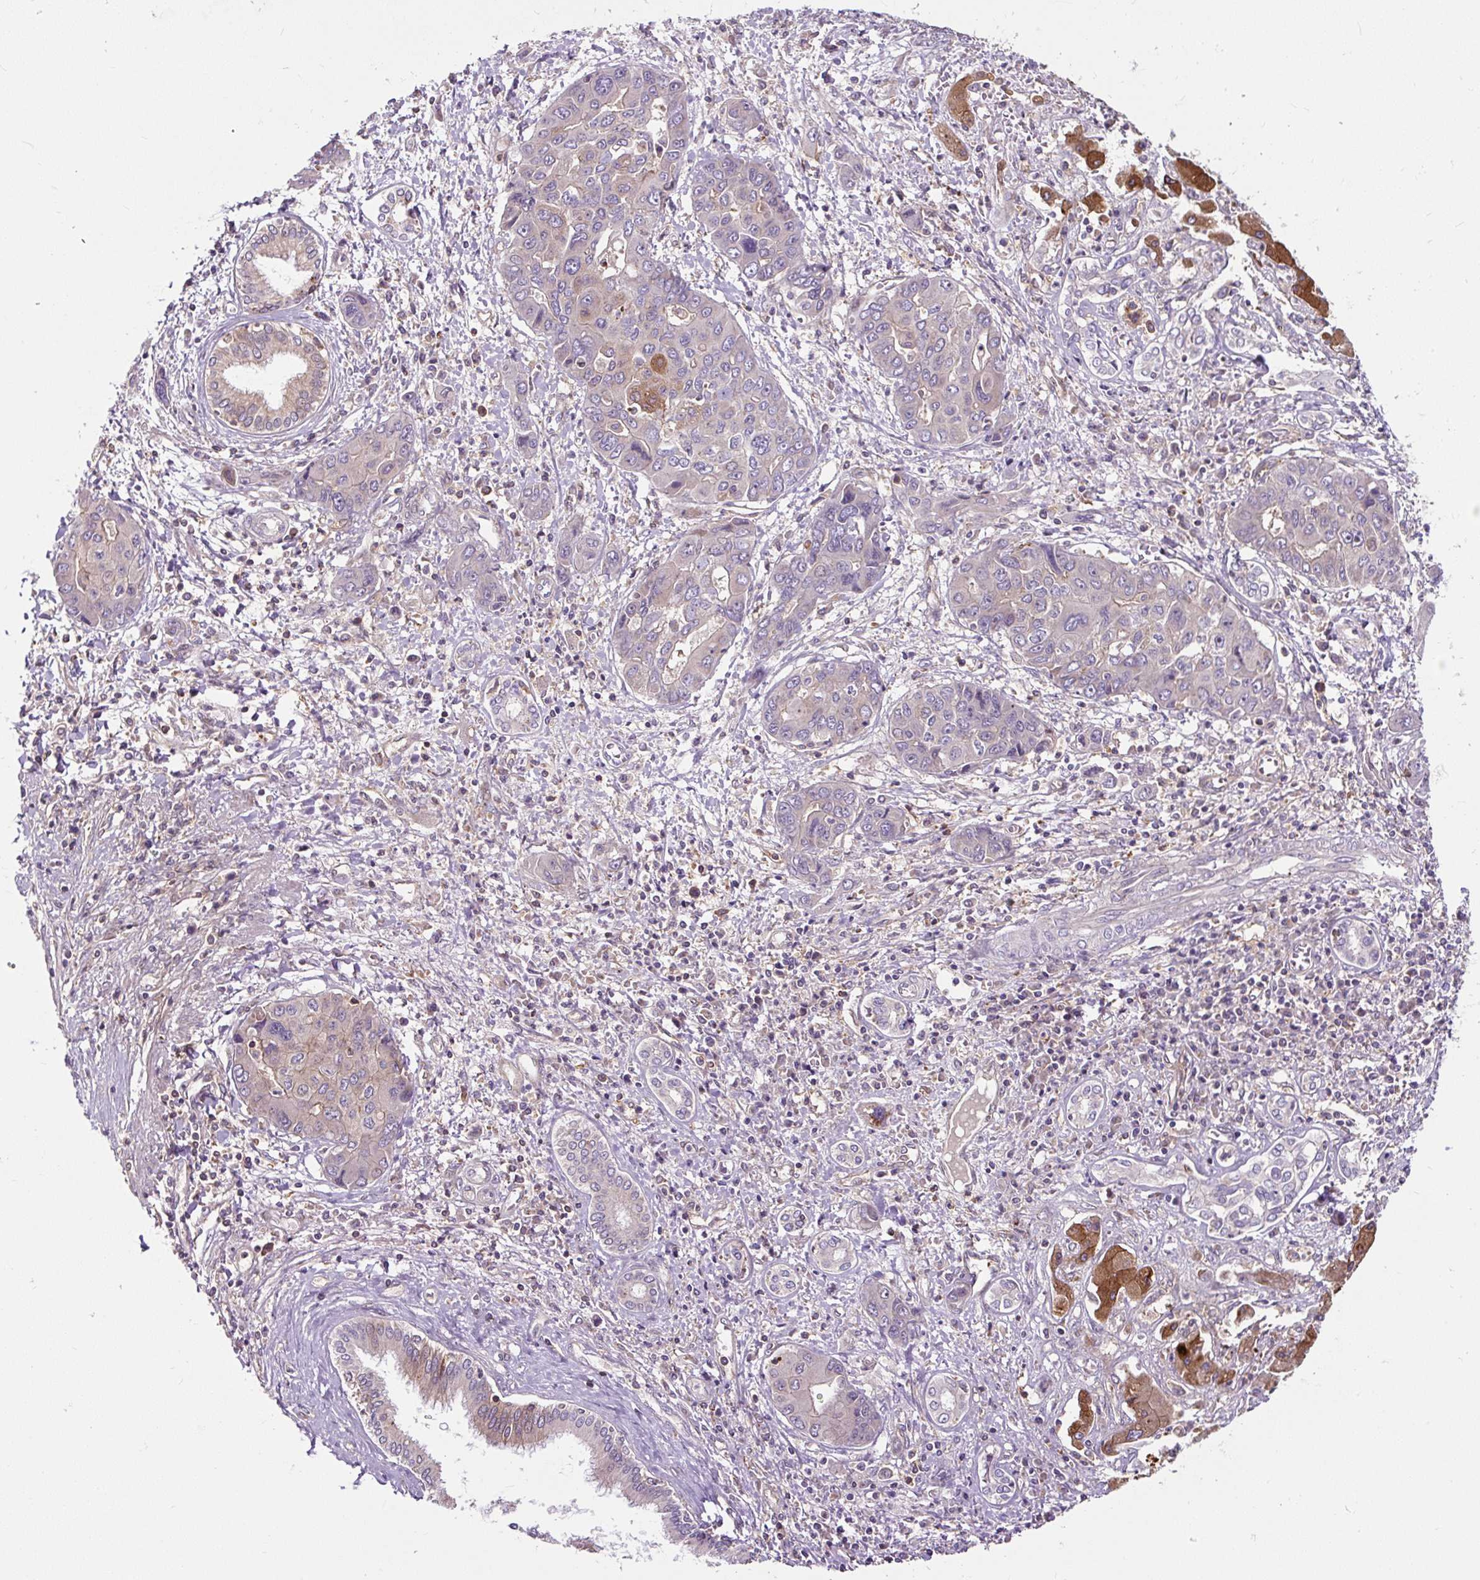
{"staining": {"intensity": "negative", "quantity": "none", "location": "none"}, "tissue": "liver cancer", "cell_type": "Tumor cells", "image_type": "cancer", "snomed": [{"axis": "morphology", "description": "Cholangiocarcinoma"}, {"axis": "topography", "description": "Liver"}], "caption": "Immunohistochemical staining of human liver cancer displays no significant staining in tumor cells.", "gene": "PCDHGB3", "patient": {"sex": "male", "age": 67}}